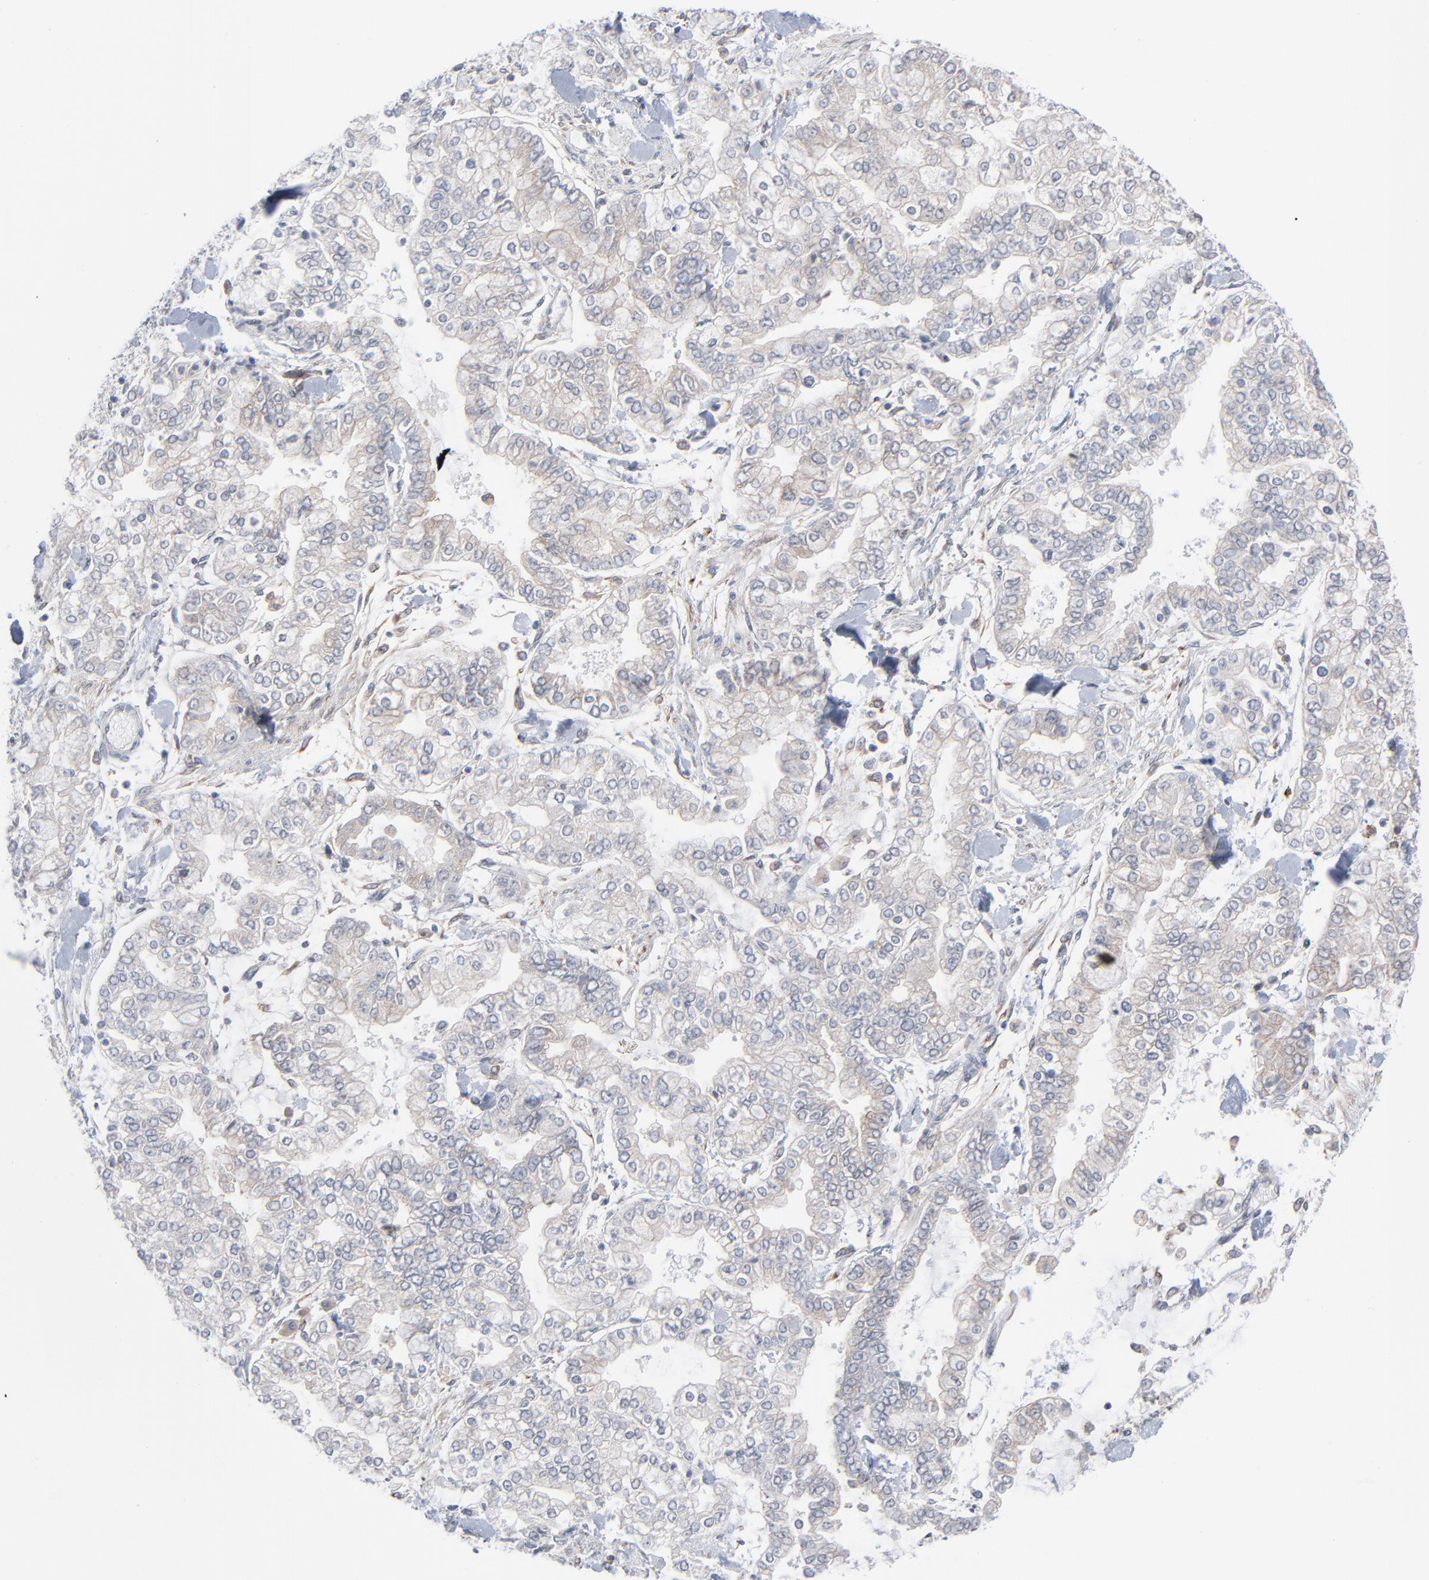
{"staining": {"intensity": "weak", "quantity": "25%-75%", "location": "cytoplasmic/membranous"}, "tissue": "stomach cancer", "cell_type": "Tumor cells", "image_type": "cancer", "snomed": [{"axis": "morphology", "description": "Normal tissue, NOS"}, {"axis": "morphology", "description": "Adenocarcinoma, NOS"}, {"axis": "topography", "description": "Stomach, upper"}, {"axis": "topography", "description": "Stomach"}], "caption": "Stomach adenocarcinoma tissue shows weak cytoplasmic/membranous positivity in approximately 25%-75% of tumor cells, visualized by immunohistochemistry.", "gene": "KDSR", "patient": {"sex": "male", "age": 76}}